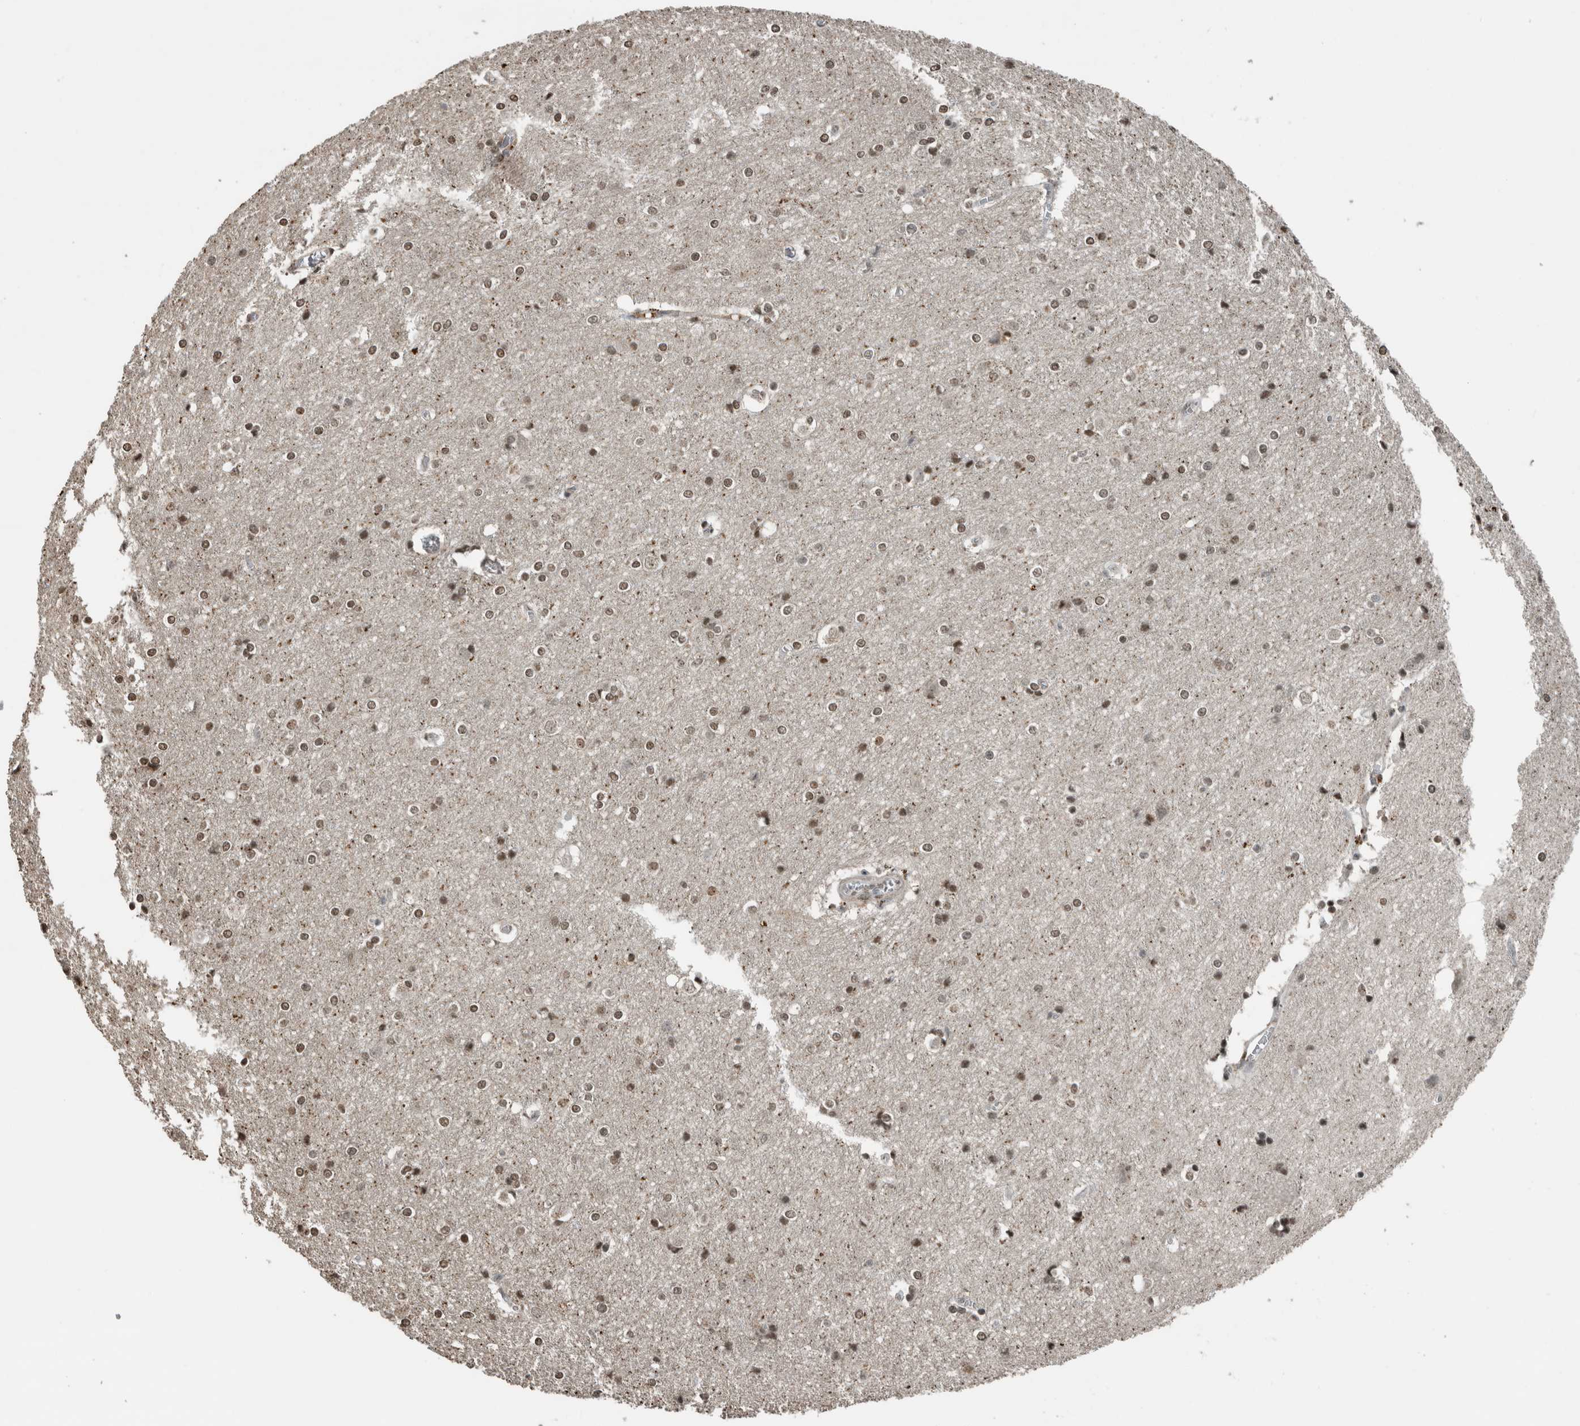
{"staining": {"intensity": "moderate", "quantity": "25%-75%", "location": "cytoplasmic/membranous"}, "tissue": "cerebral cortex", "cell_type": "Endothelial cells", "image_type": "normal", "snomed": [{"axis": "morphology", "description": "Normal tissue, NOS"}, {"axis": "topography", "description": "Cerebral cortex"}], "caption": "Endothelial cells display moderate cytoplasmic/membranous positivity in approximately 25%-75% of cells in unremarkable cerebral cortex.", "gene": "ZNF24", "patient": {"sex": "male", "age": 54}}